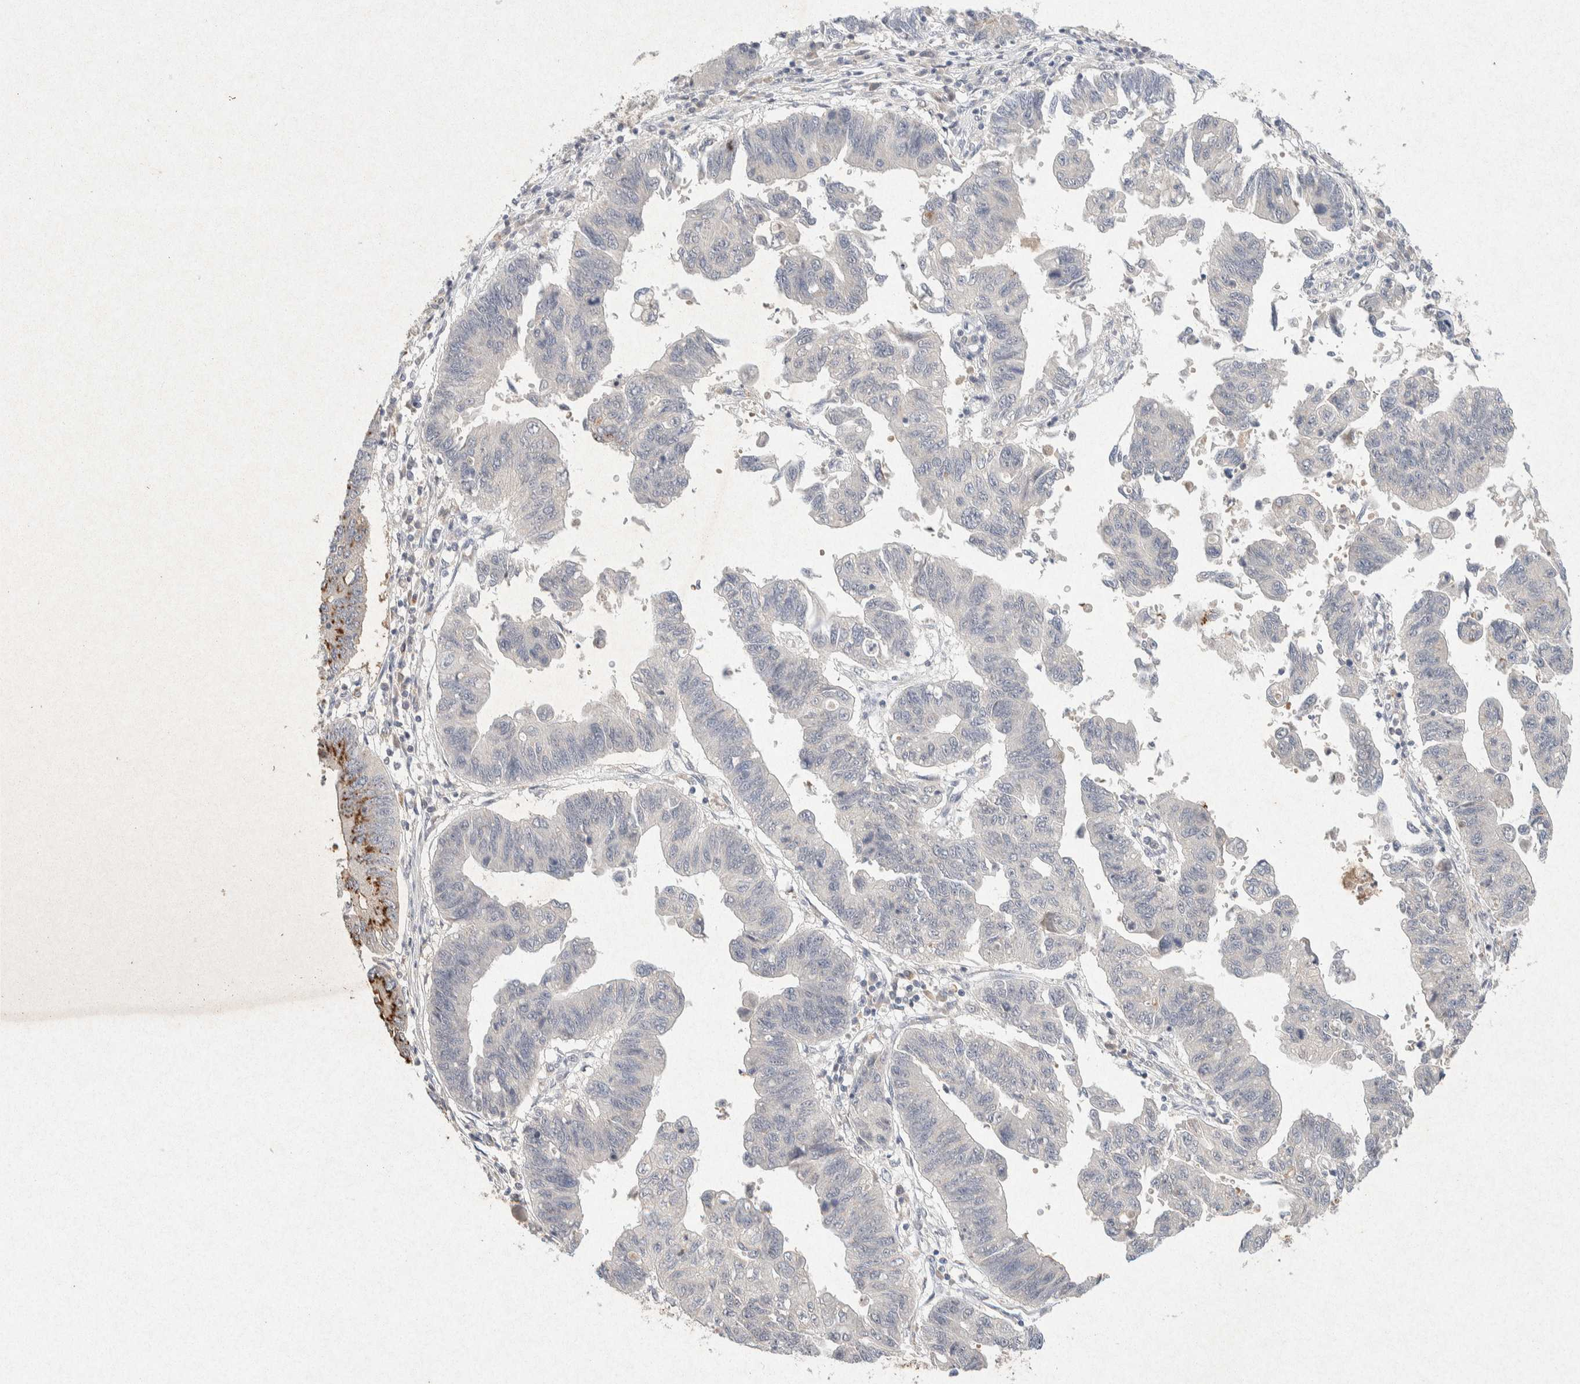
{"staining": {"intensity": "moderate", "quantity": "<25%", "location": "cytoplasmic/membranous"}, "tissue": "stomach cancer", "cell_type": "Tumor cells", "image_type": "cancer", "snomed": [{"axis": "morphology", "description": "Adenocarcinoma, NOS"}, {"axis": "topography", "description": "Stomach"}], "caption": "Protein analysis of stomach cancer (adenocarcinoma) tissue exhibits moderate cytoplasmic/membranous positivity in about <25% of tumor cells.", "gene": "GNAI1", "patient": {"sex": "male", "age": 59}}